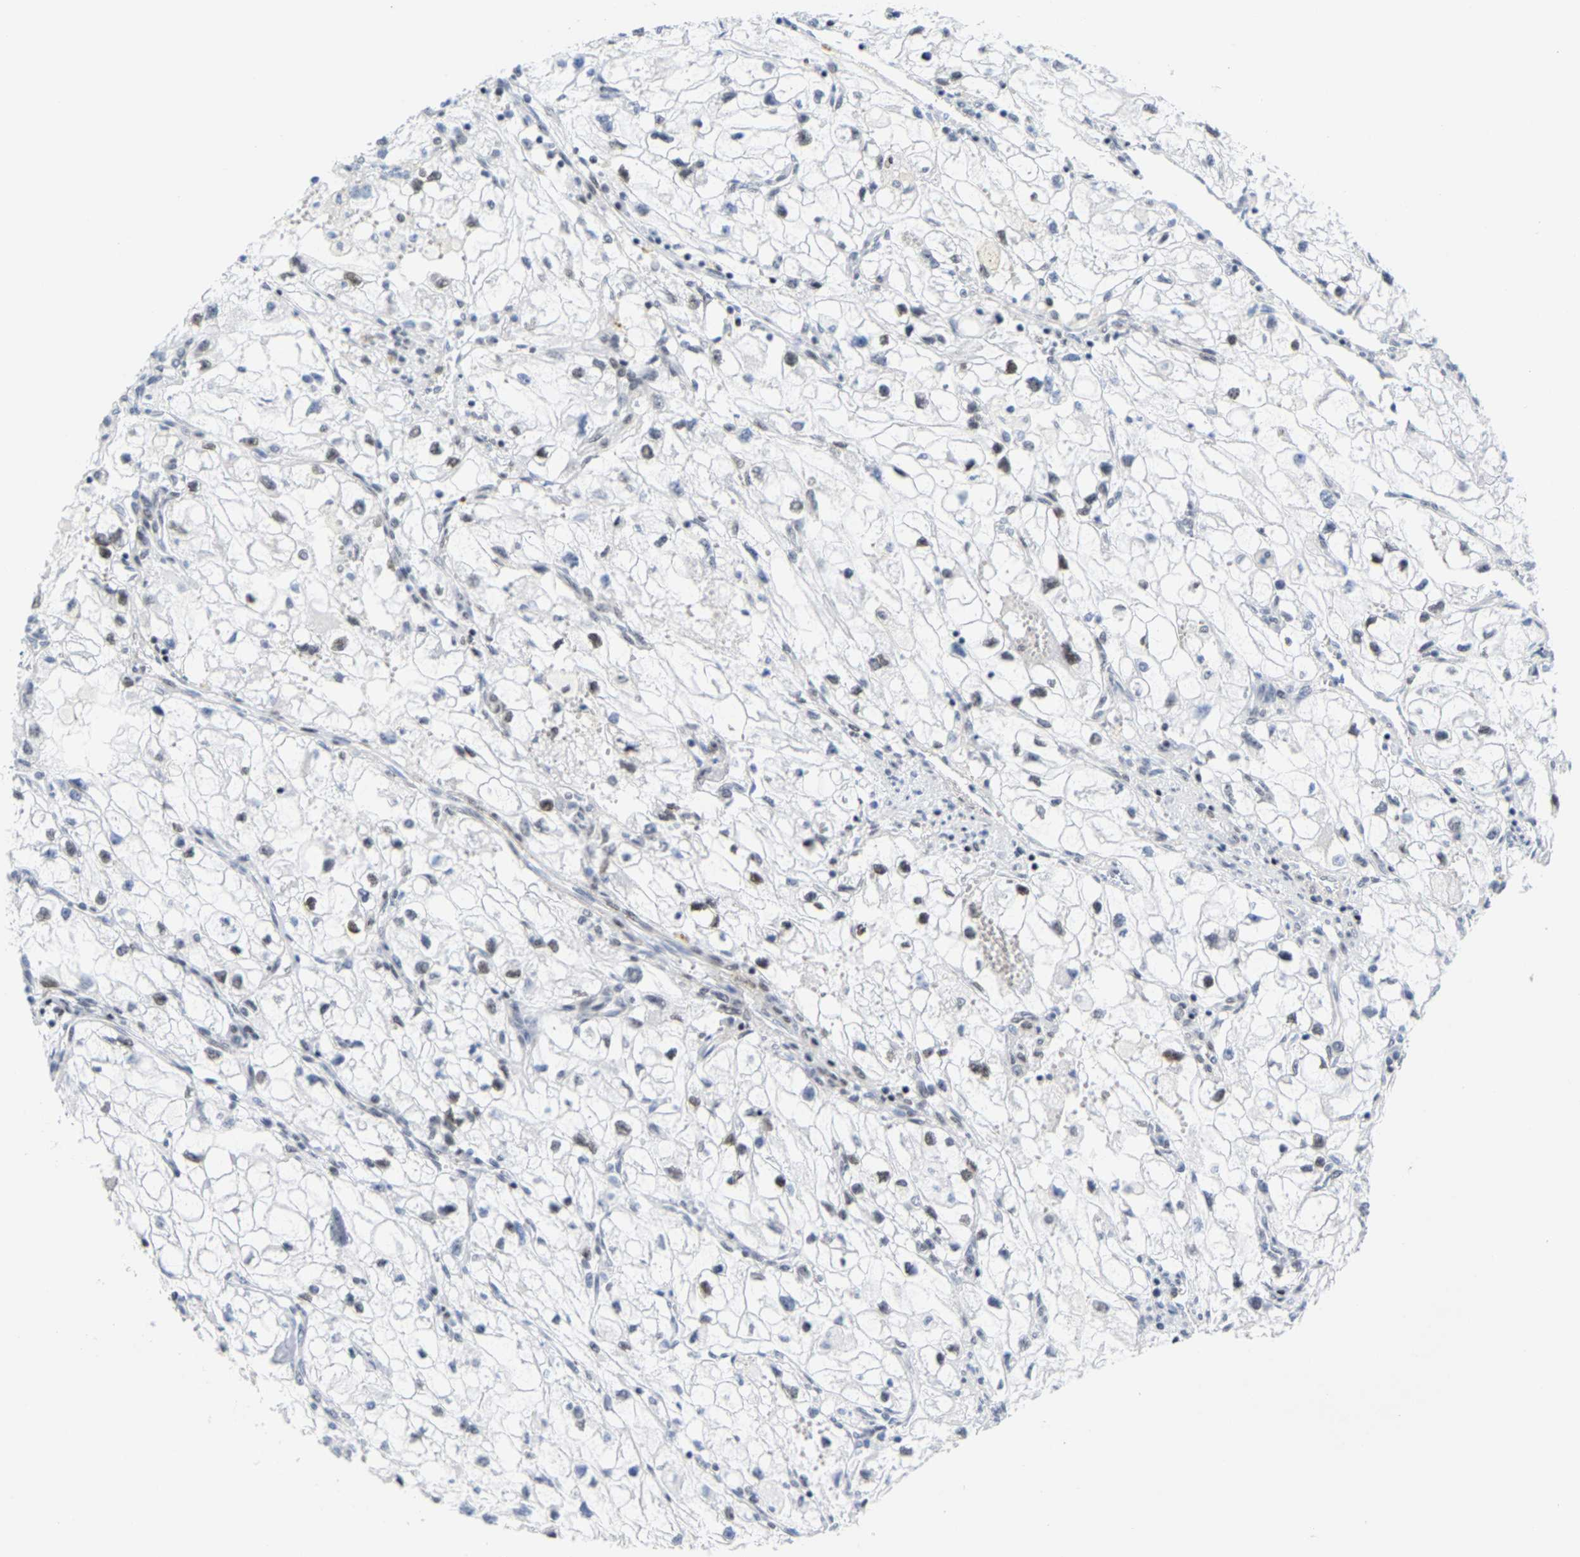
{"staining": {"intensity": "moderate", "quantity": ">75%", "location": "nuclear"}, "tissue": "renal cancer", "cell_type": "Tumor cells", "image_type": "cancer", "snomed": [{"axis": "morphology", "description": "Adenocarcinoma, NOS"}, {"axis": "topography", "description": "Kidney"}], "caption": "Human adenocarcinoma (renal) stained with a brown dye reveals moderate nuclear positive staining in approximately >75% of tumor cells.", "gene": "FAM180A", "patient": {"sex": "female", "age": 70}}